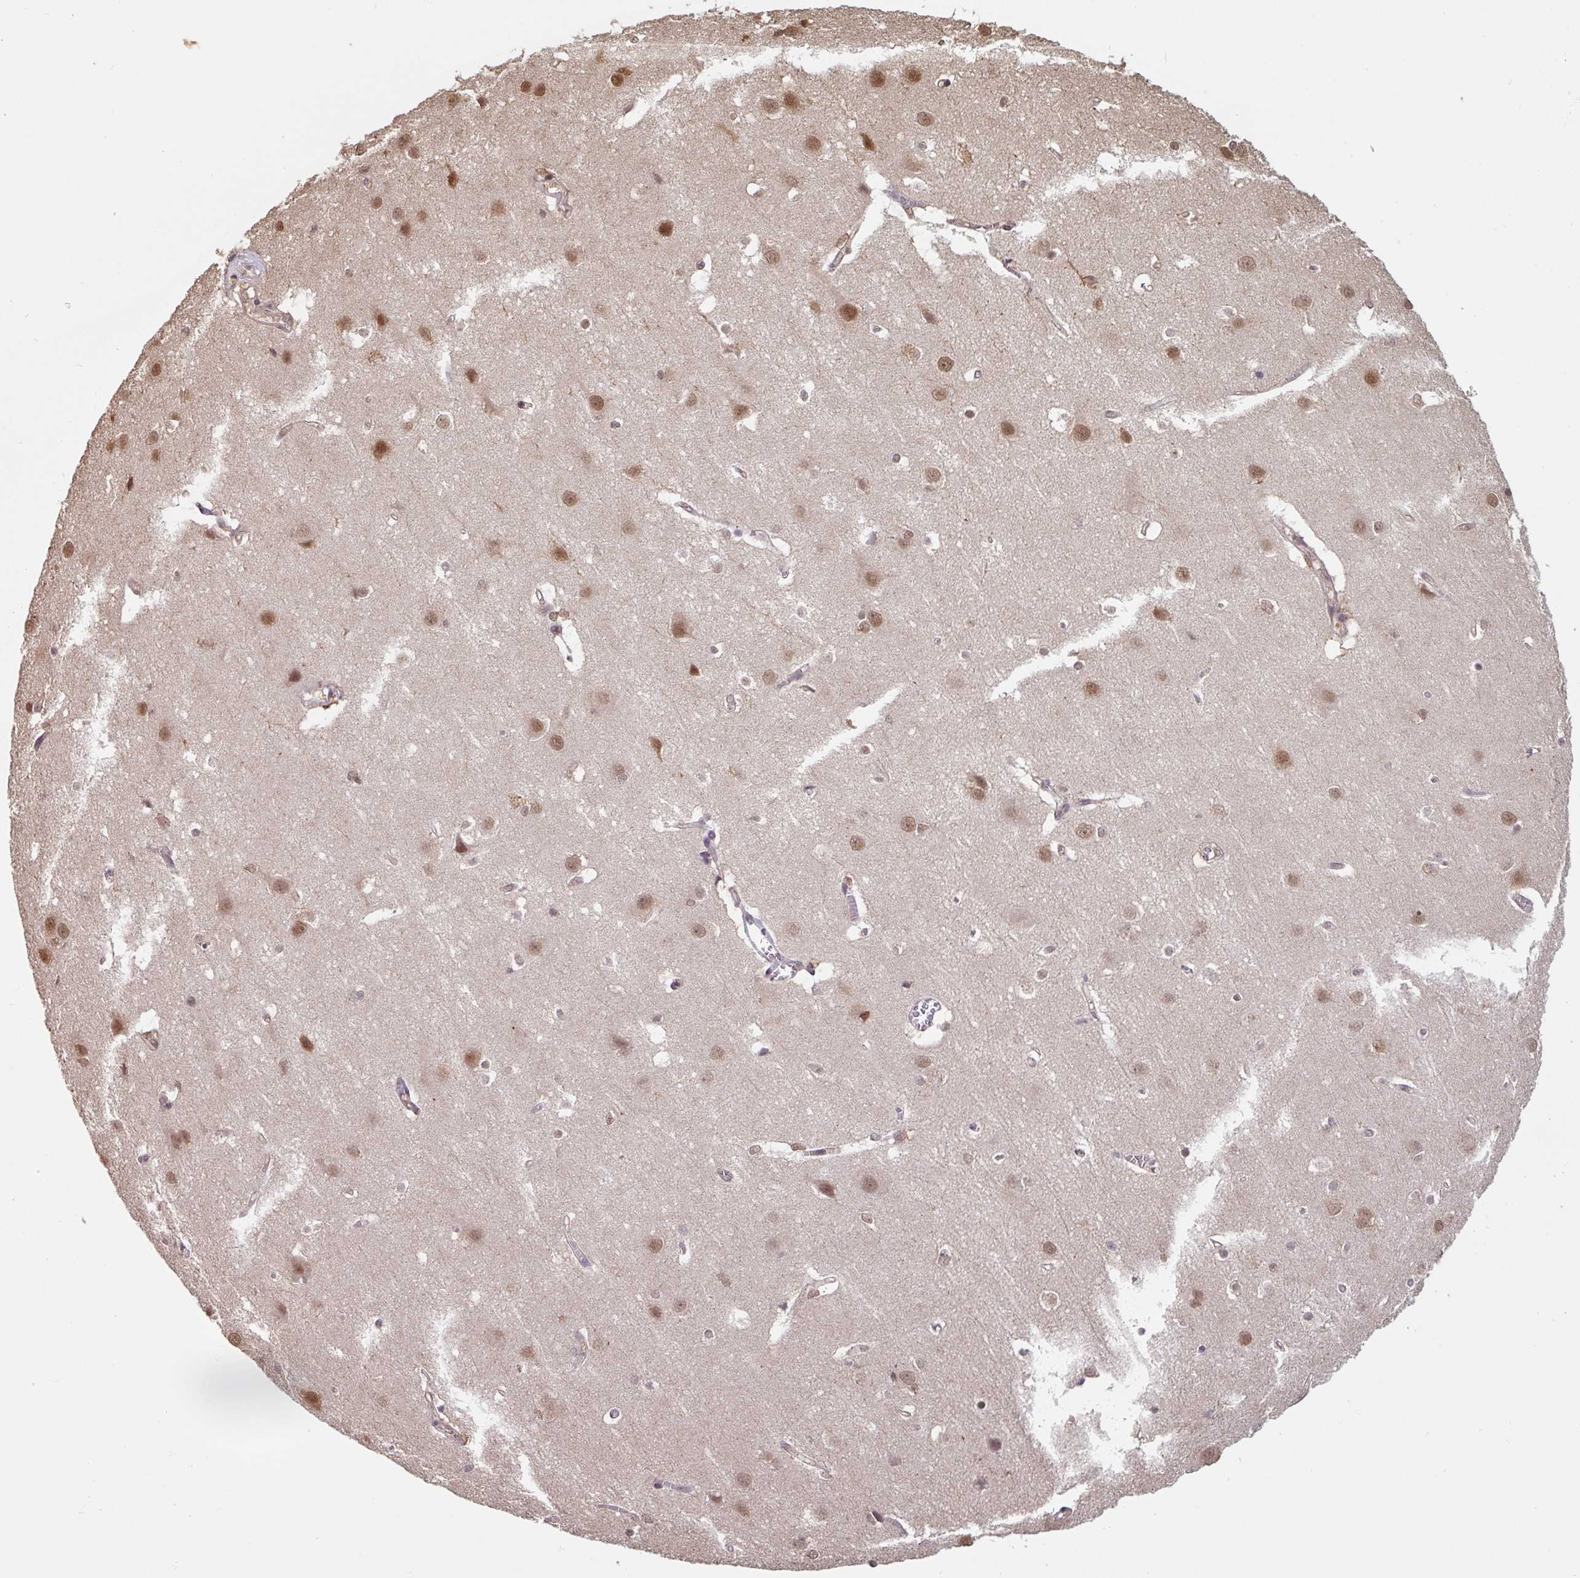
{"staining": {"intensity": "weak", "quantity": "25%-75%", "location": "nuclear"}, "tissue": "cerebral cortex", "cell_type": "Endothelial cells", "image_type": "normal", "snomed": [{"axis": "morphology", "description": "Normal tissue, NOS"}, {"axis": "topography", "description": "Cerebral cortex"}], "caption": "Immunohistochemical staining of normal cerebral cortex exhibits weak nuclear protein staining in about 25%-75% of endothelial cells.", "gene": "ST13", "patient": {"sex": "male", "age": 37}}